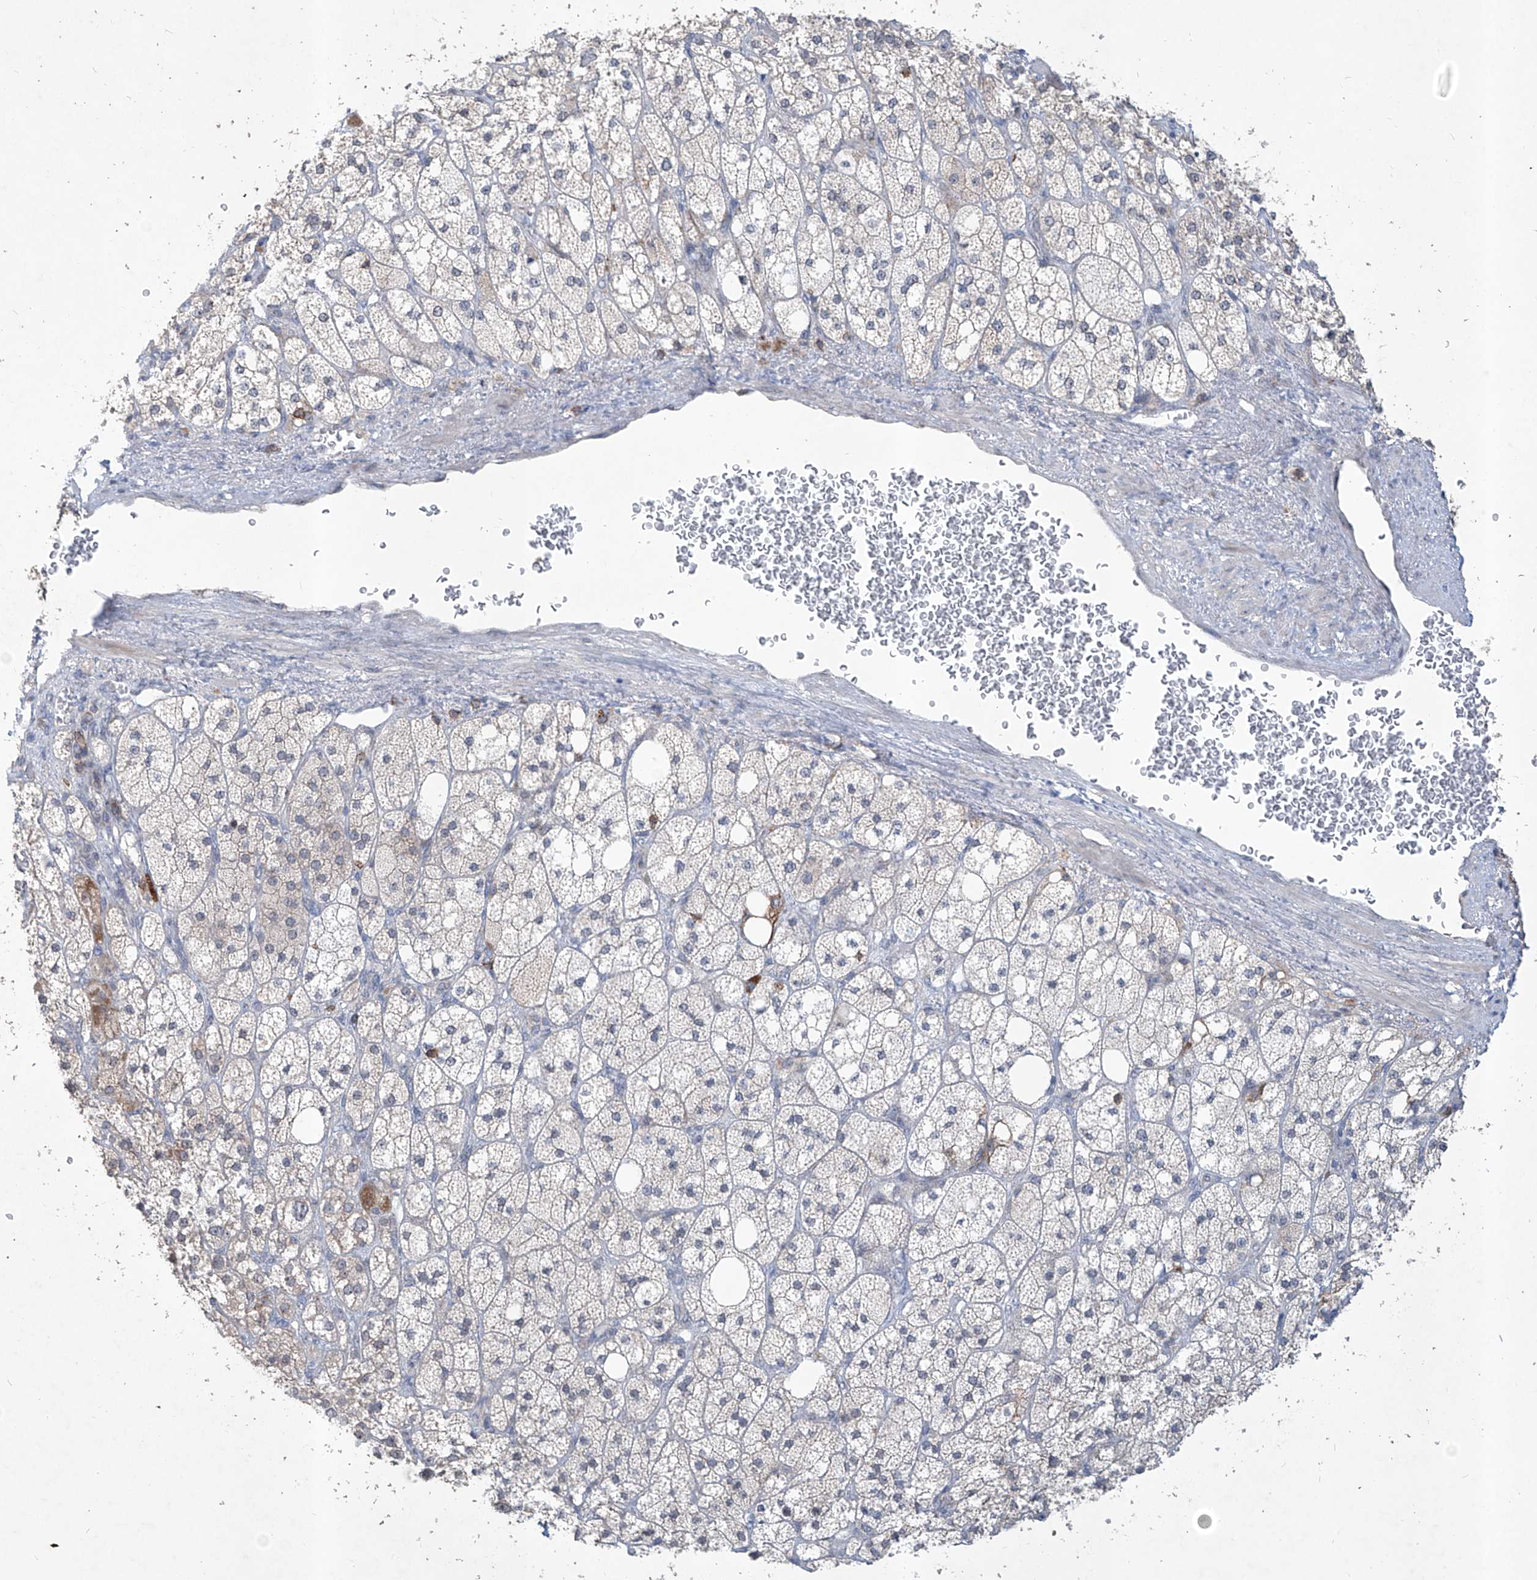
{"staining": {"intensity": "moderate", "quantity": "<25%", "location": "cytoplasmic/membranous,nuclear"}, "tissue": "adrenal gland", "cell_type": "Glandular cells", "image_type": "normal", "snomed": [{"axis": "morphology", "description": "Normal tissue, NOS"}, {"axis": "topography", "description": "Adrenal gland"}], "caption": "Immunohistochemistry (IHC) image of benign adrenal gland: adrenal gland stained using immunohistochemistry (IHC) demonstrates low levels of moderate protein expression localized specifically in the cytoplasmic/membranous,nuclear of glandular cells, appearing as a cytoplasmic/membranous,nuclear brown color.", "gene": "ZBTB48", "patient": {"sex": "male", "age": 61}}